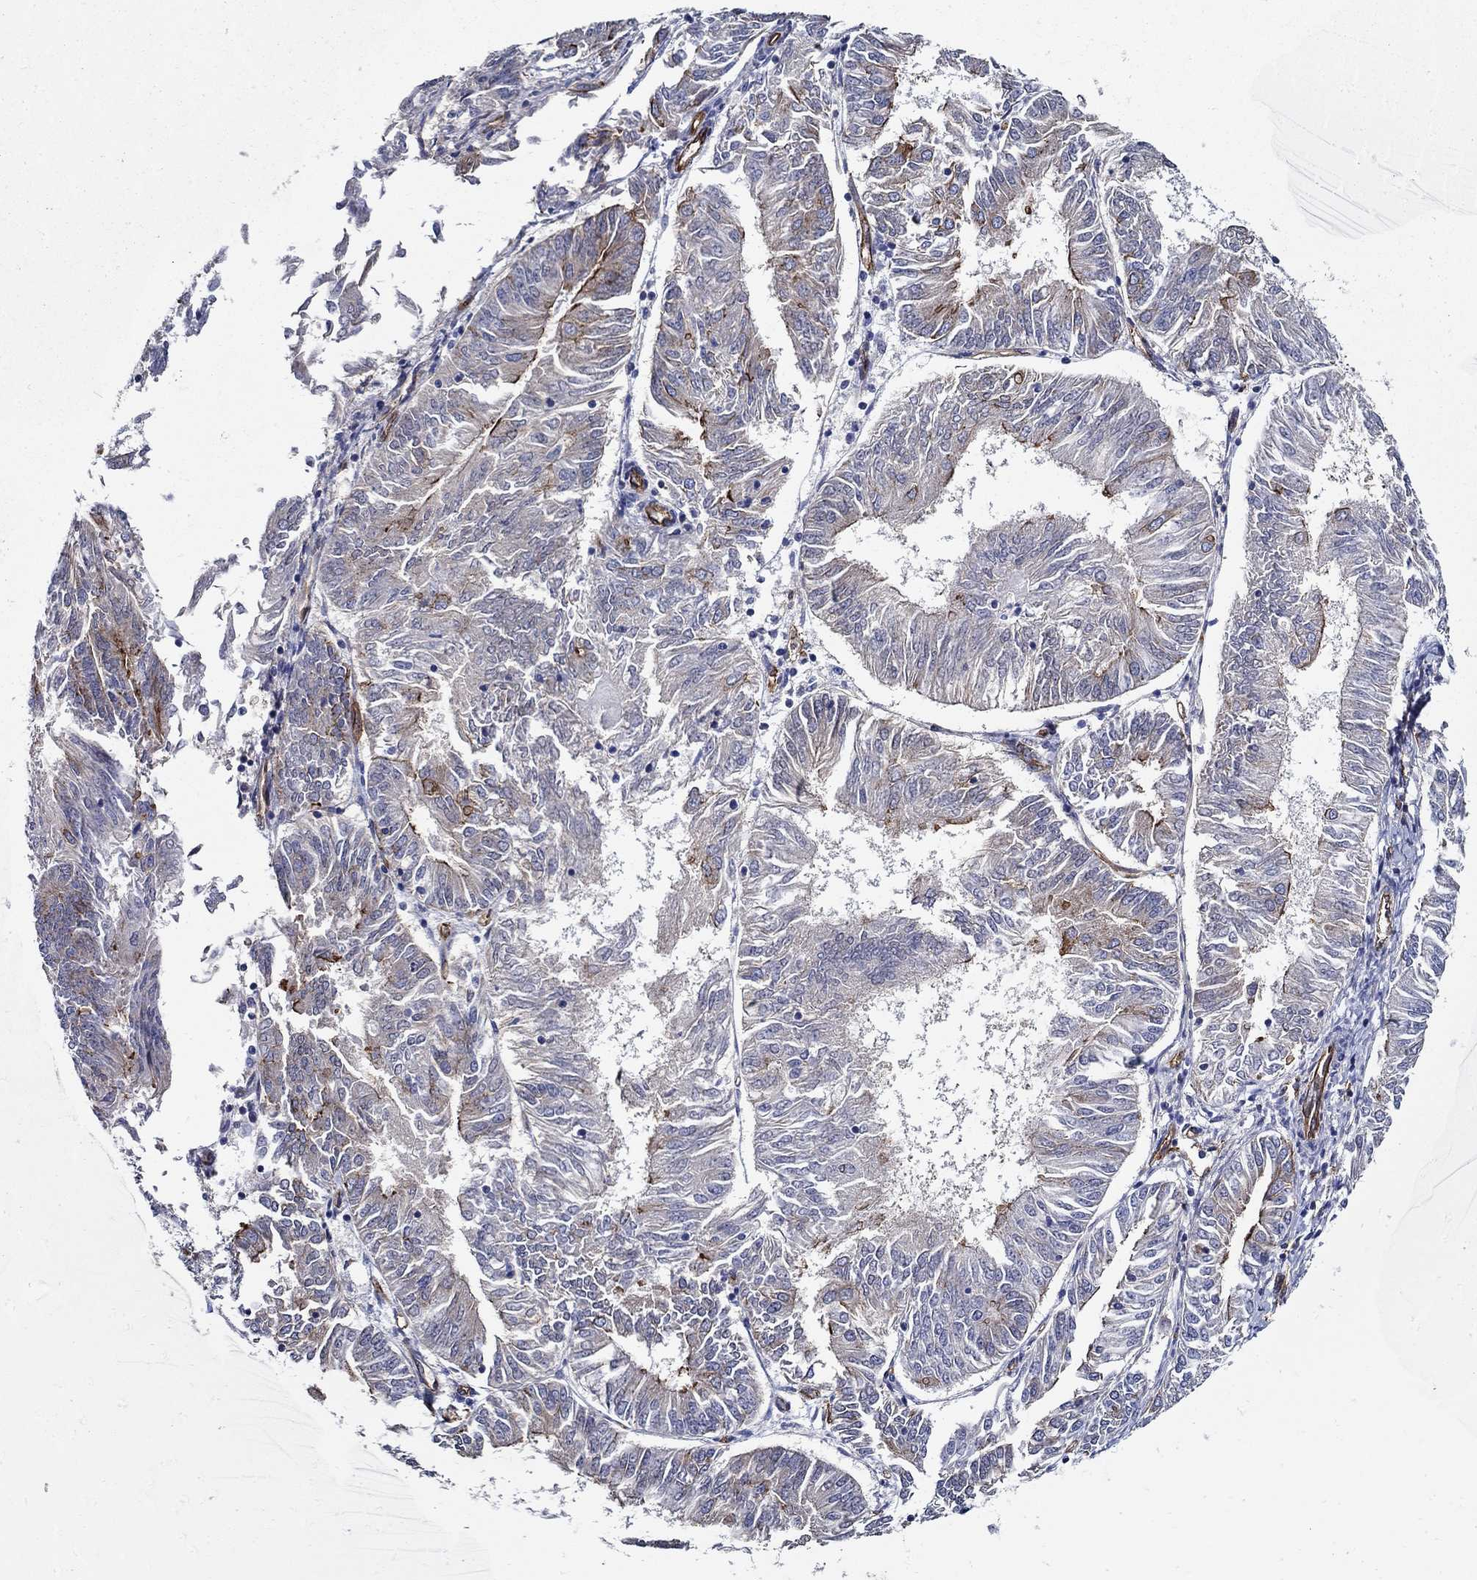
{"staining": {"intensity": "strong", "quantity": "25%-75%", "location": "cytoplasmic/membranous"}, "tissue": "endometrial cancer", "cell_type": "Tumor cells", "image_type": "cancer", "snomed": [{"axis": "morphology", "description": "Adenocarcinoma, NOS"}, {"axis": "topography", "description": "Endometrium"}], "caption": "High-power microscopy captured an IHC photomicrograph of adenocarcinoma (endometrial), revealing strong cytoplasmic/membranous expression in about 25%-75% of tumor cells. (brown staining indicates protein expression, while blue staining denotes nuclei).", "gene": "APBB3", "patient": {"sex": "female", "age": 58}}